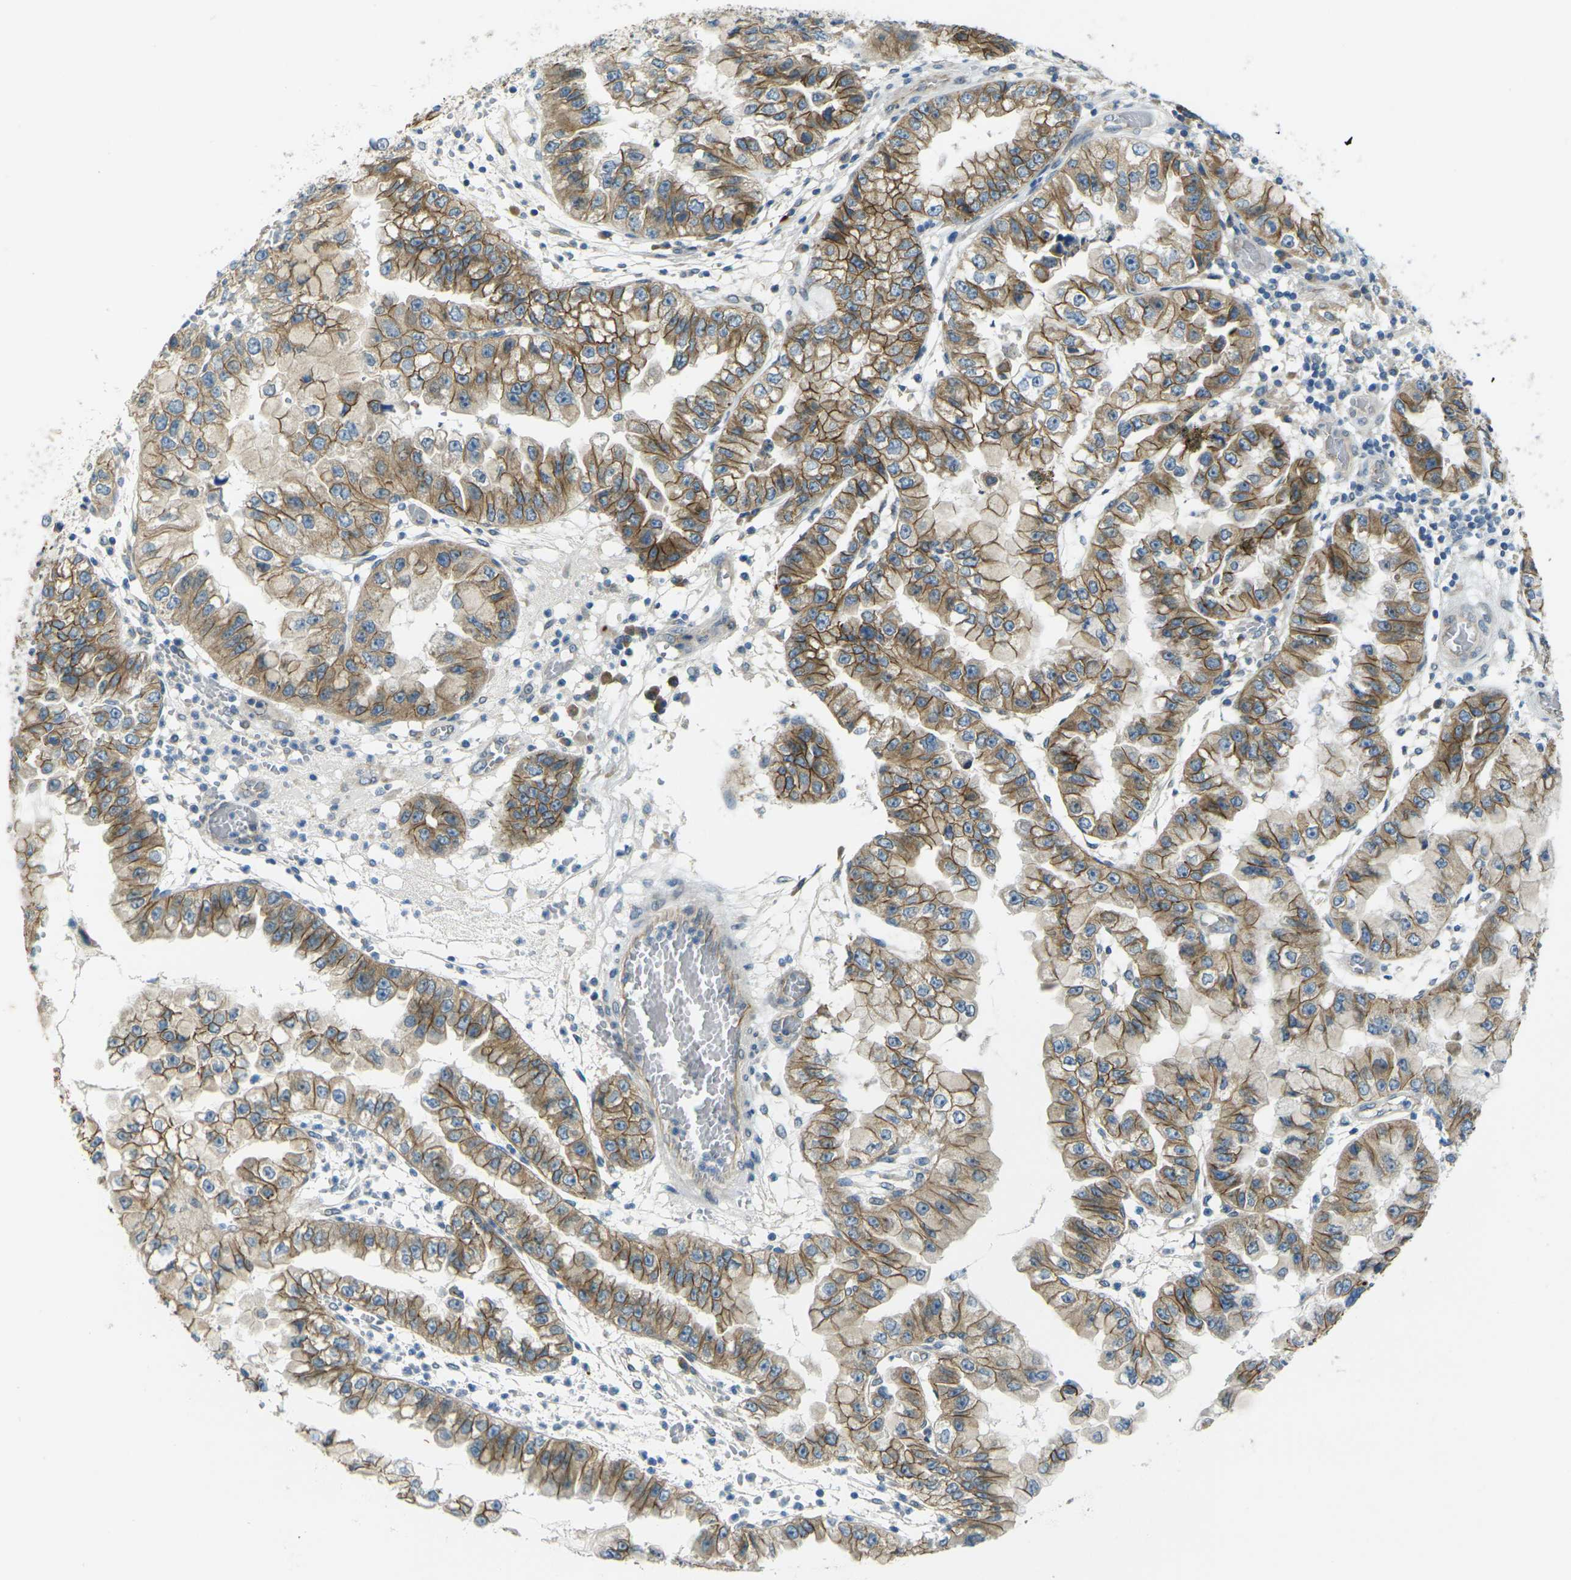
{"staining": {"intensity": "moderate", "quantity": ">75%", "location": "cytoplasmic/membranous"}, "tissue": "liver cancer", "cell_type": "Tumor cells", "image_type": "cancer", "snomed": [{"axis": "morphology", "description": "Cholangiocarcinoma"}, {"axis": "topography", "description": "Liver"}], "caption": "A brown stain labels moderate cytoplasmic/membranous positivity of a protein in human cholangiocarcinoma (liver) tumor cells. (Brightfield microscopy of DAB IHC at high magnification).", "gene": "RHBDD1", "patient": {"sex": "female", "age": 79}}